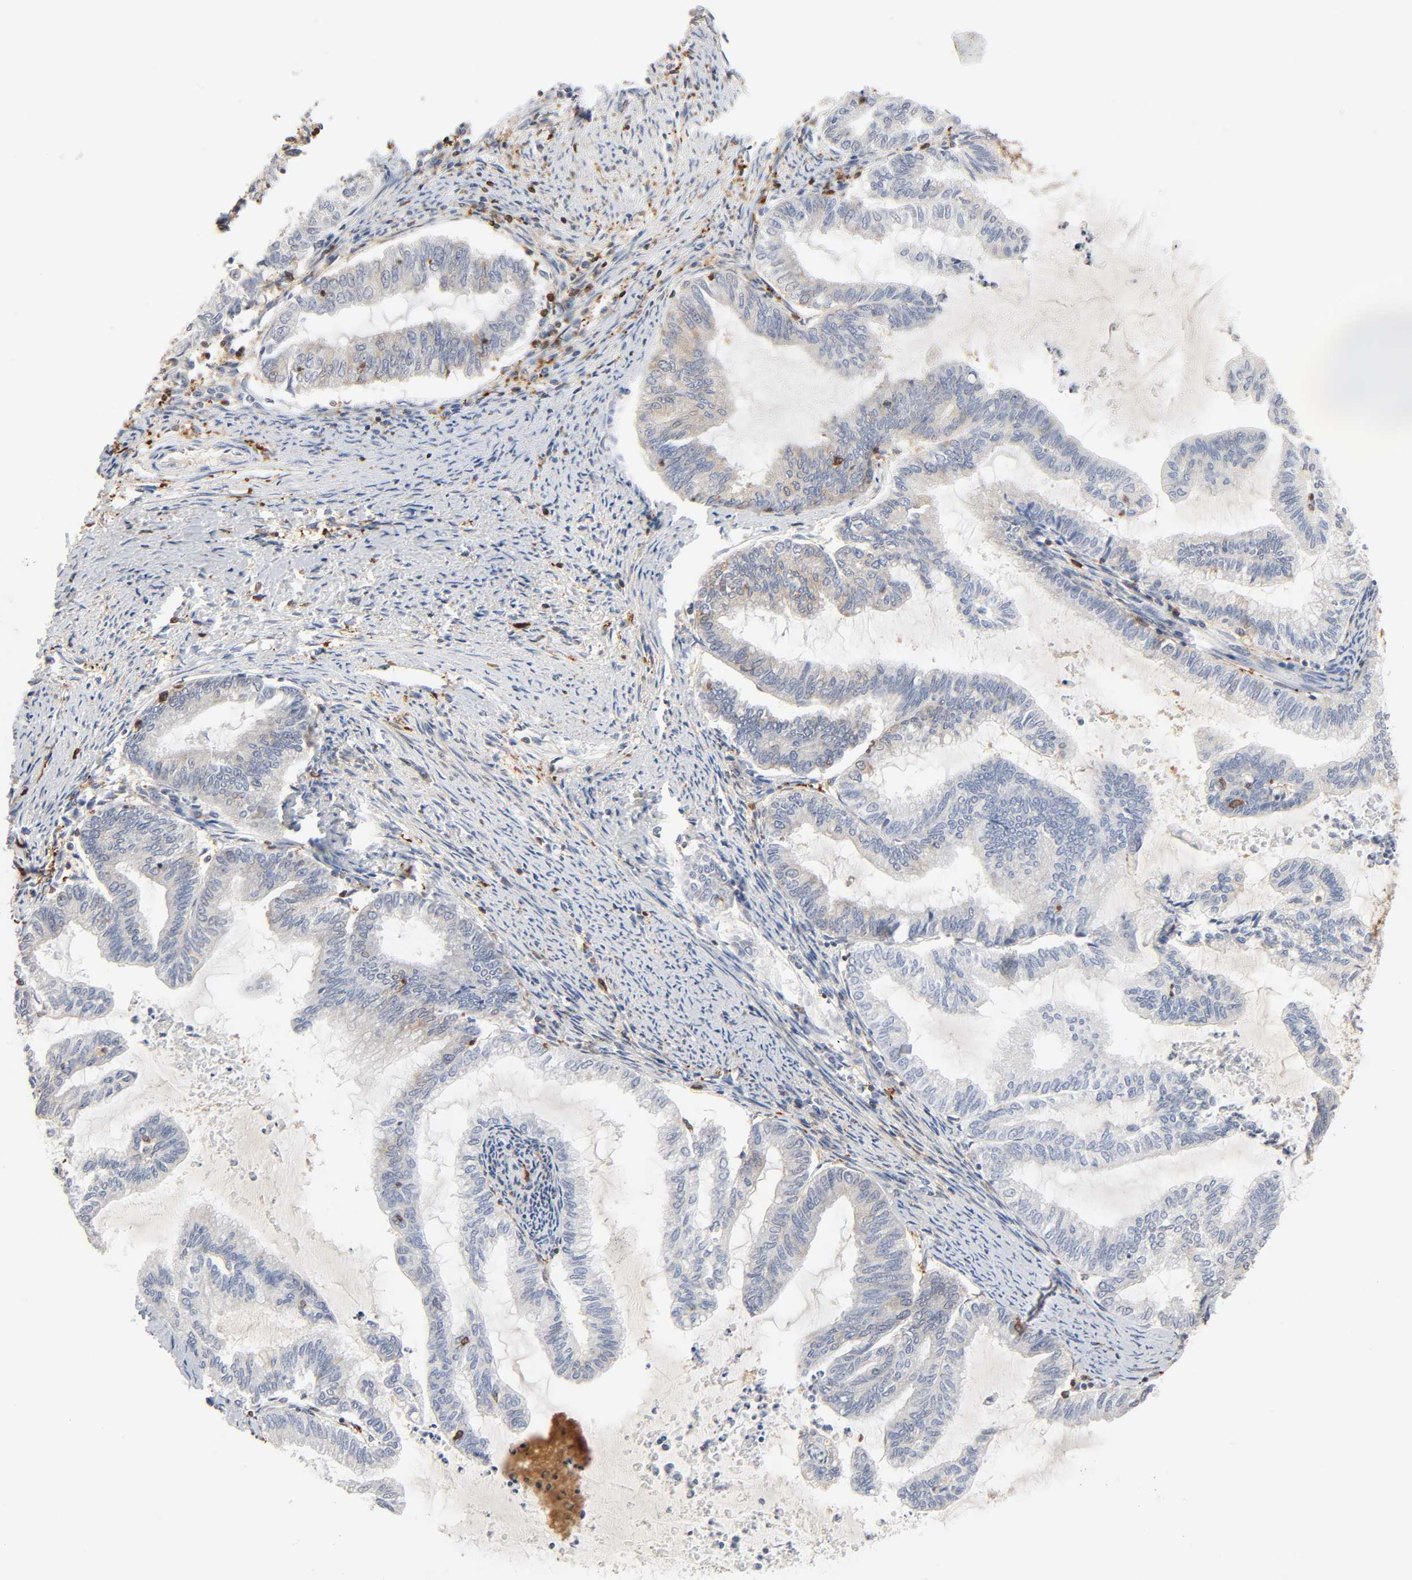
{"staining": {"intensity": "moderate", "quantity": "<25%", "location": "cytoplasmic/membranous"}, "tissue": "endometrial cancer", "cell_type": "Tumor cells", "image_type": "cancer", "snomed": [{"axis": "morphology", "description": "Adenocarcinoma, NOS"}, {"axis": "topography", "description": "Endometrium"}], "caption": "DAB (3,3'-diaminobenzidine) immunohistochemical staining of endometrial cancer (adenocarcinoma) exhibits moderate cytoplasmic/membranous protein positivity in about <25% of tumor cells.", "gene": "BIN1", "patient": {"sex": "female", "age": 79}}